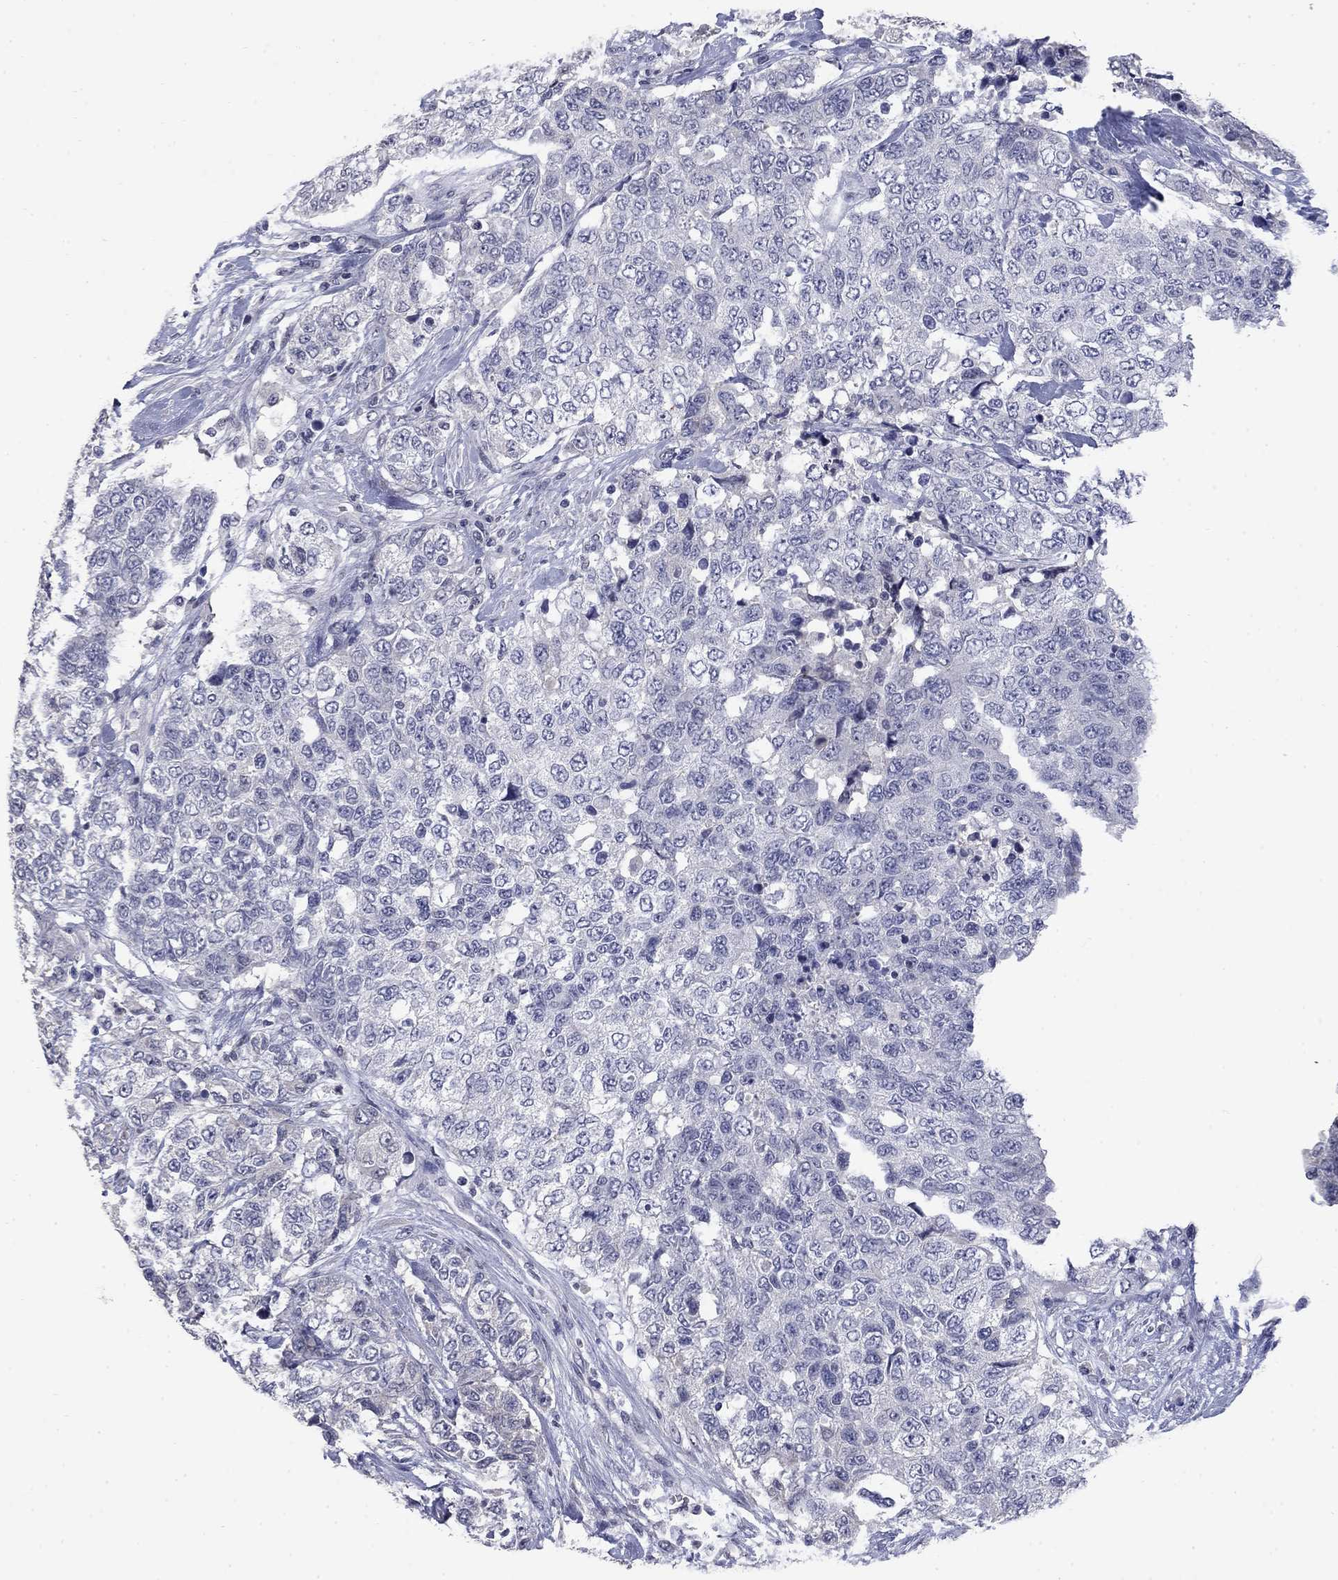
{"staining": {"intensity": "negative", "quantity": "none", "location": "none"}, "tissue": "urothelial cancer", "cell_type": "Tumor cells", "image_type": "cancer", "snomed": [{"axis": "morphology", "description": "Urothelial carcinoma, High grade"}, {"axis": "topography", "description": "Urinary bladder"}], "caption": "IHC photomicrograph of human urothelial cancer stained for a protein (brown), which shows no expression in tumor cells.", "gene": "SLC51A", "patient": {"sex": "female", "age": 78}}